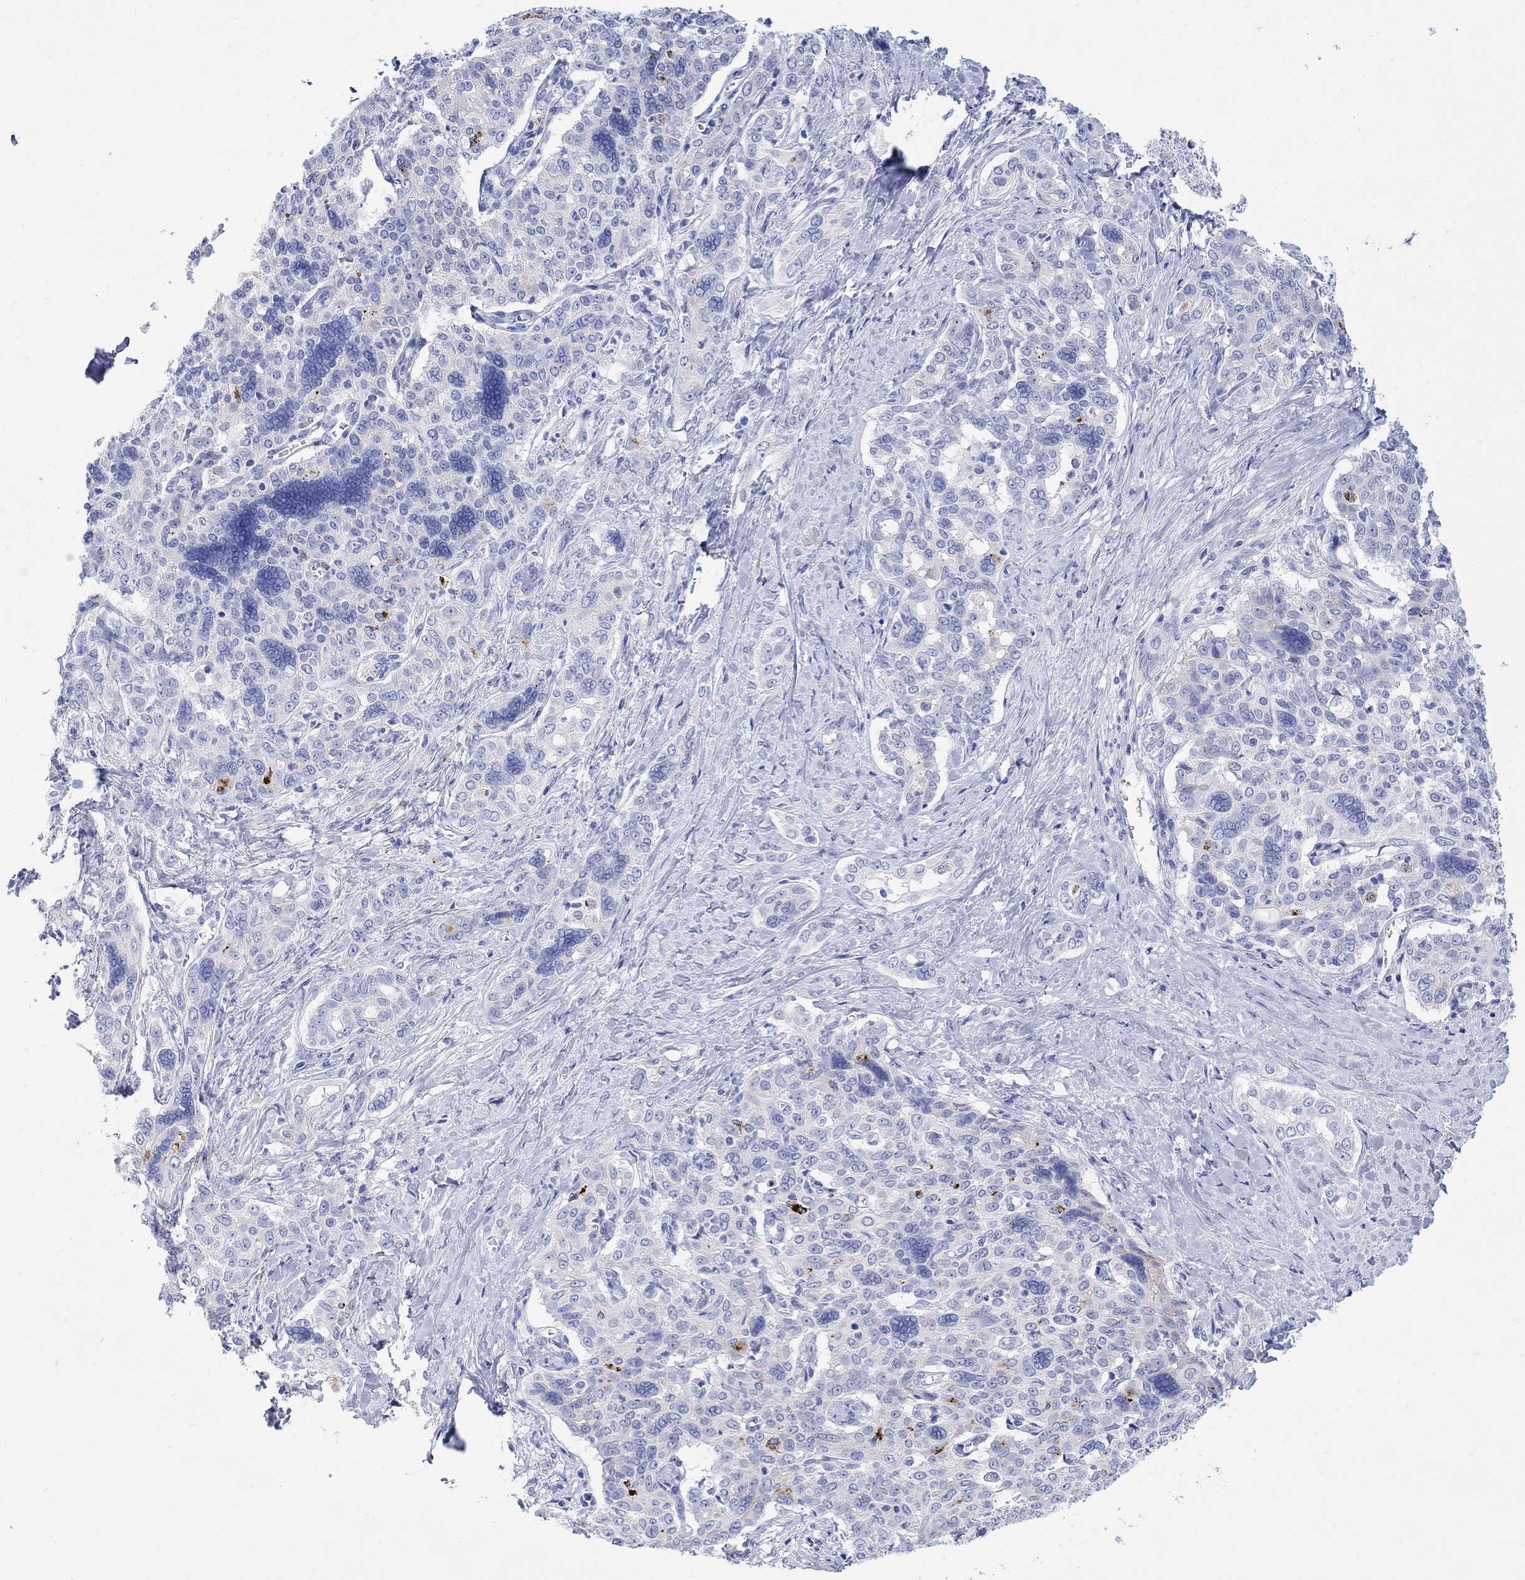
{"staining": {"intensity": "negative", "quantity": "none", "location": "none"}, "tissue": "liver cancer", "cell_type": "Tumor cells", "image_type": "cancer", "snomed": [{"axis": "morphology", "description": "Cholangiocarcinoma"}, {"axis": "topography", "description": "Liver"}], "caption": "Micrograph shows no protein staining in tumor cells of liver cancer (cholangiocarcinoma) tissue.", "gene": "MYL1", "patient": {"sex": "female", "age": 47}}